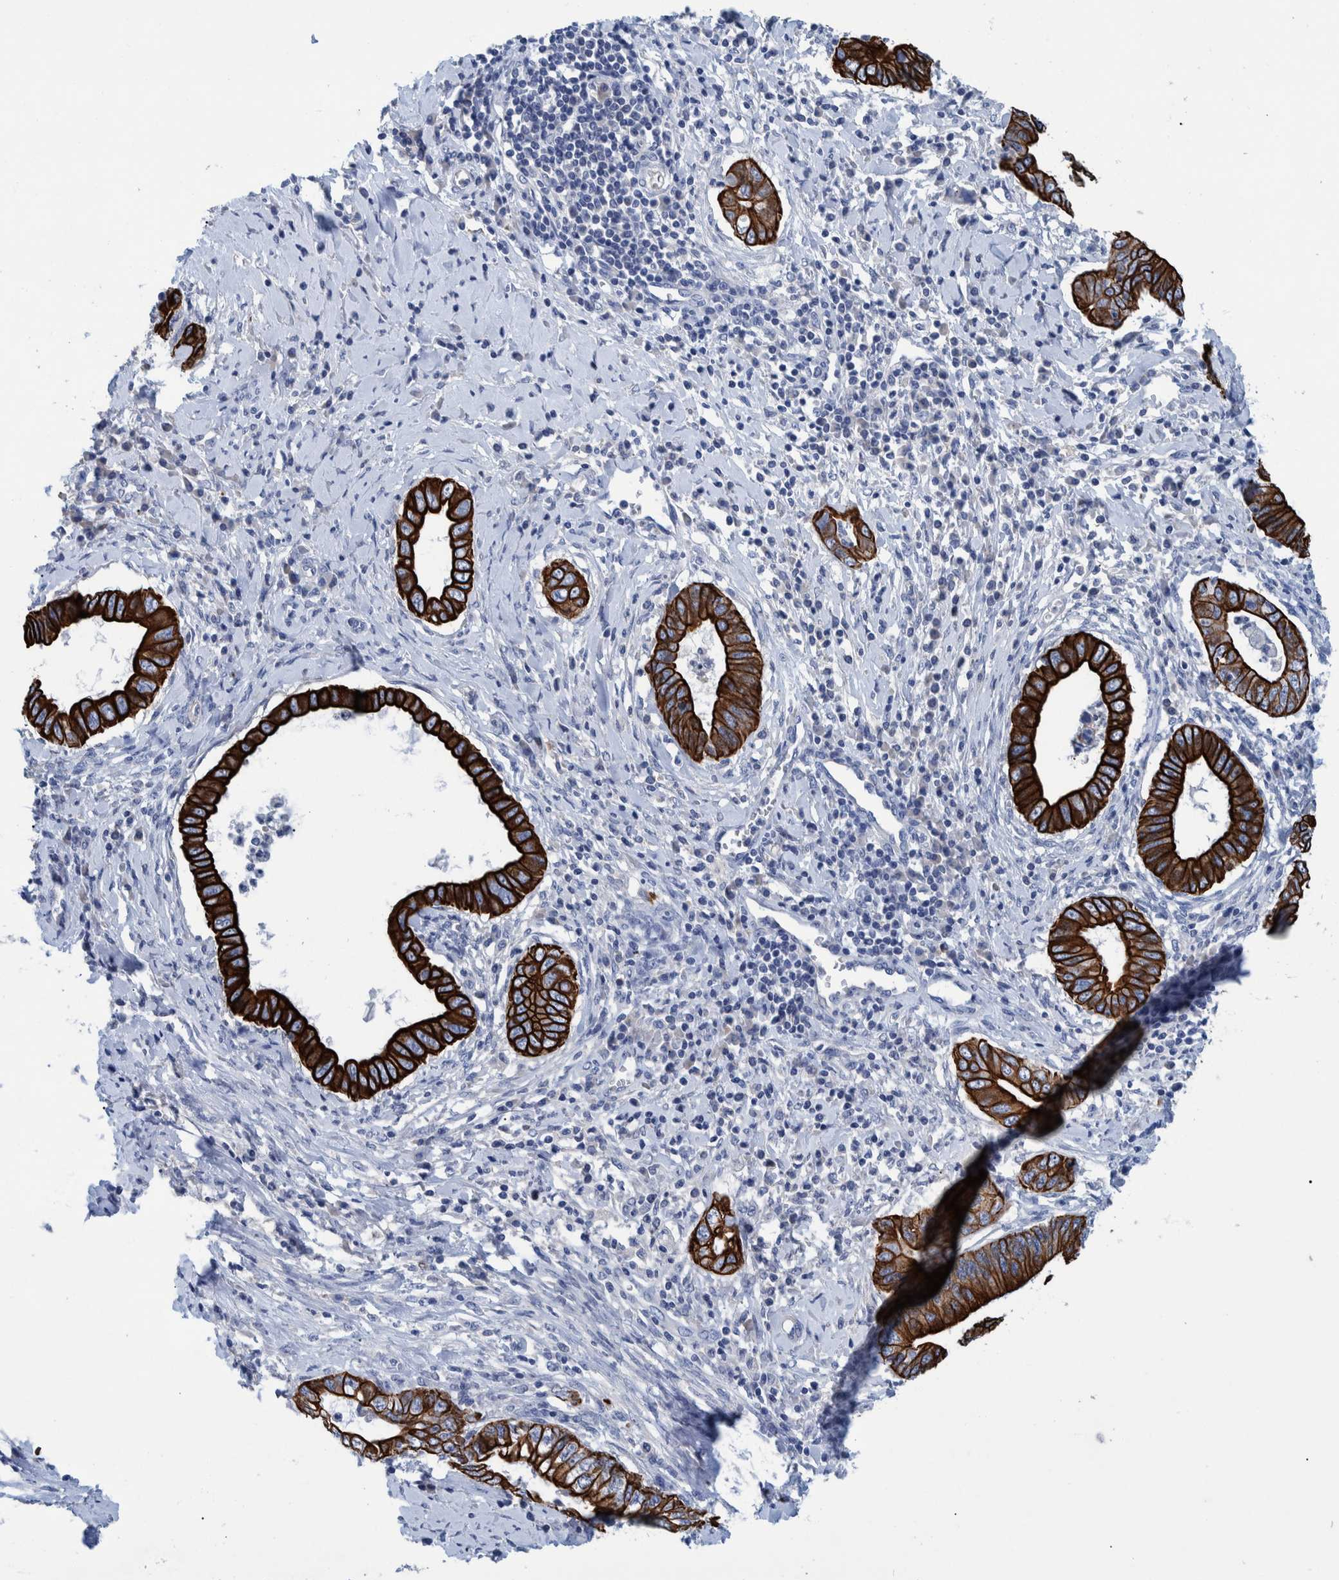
{"staining": {"intensity": "strong", "quantity": ">75%", "location": "cytoplasmic/membranous"}, "tissue": "cervical cancer", "cell_type": "Tumor cells", "image_type": "cancer", "snomed": [{"axis": "morphology", "description": "Adenocarcinoma, NOS"}, {"axis": "topography", "description": "Cervix"}], "caption": "Immunohistochemistry (IHC) (DAB (3,3'-diaminobenzidine)) staining of cervical cancer (adenocarcinoma) shows strong cytoplasmic/membranous protein staining in about >75% of tumor cells.", "gene": "MKS1", "patient": {"sex": "female", "age": 44}}